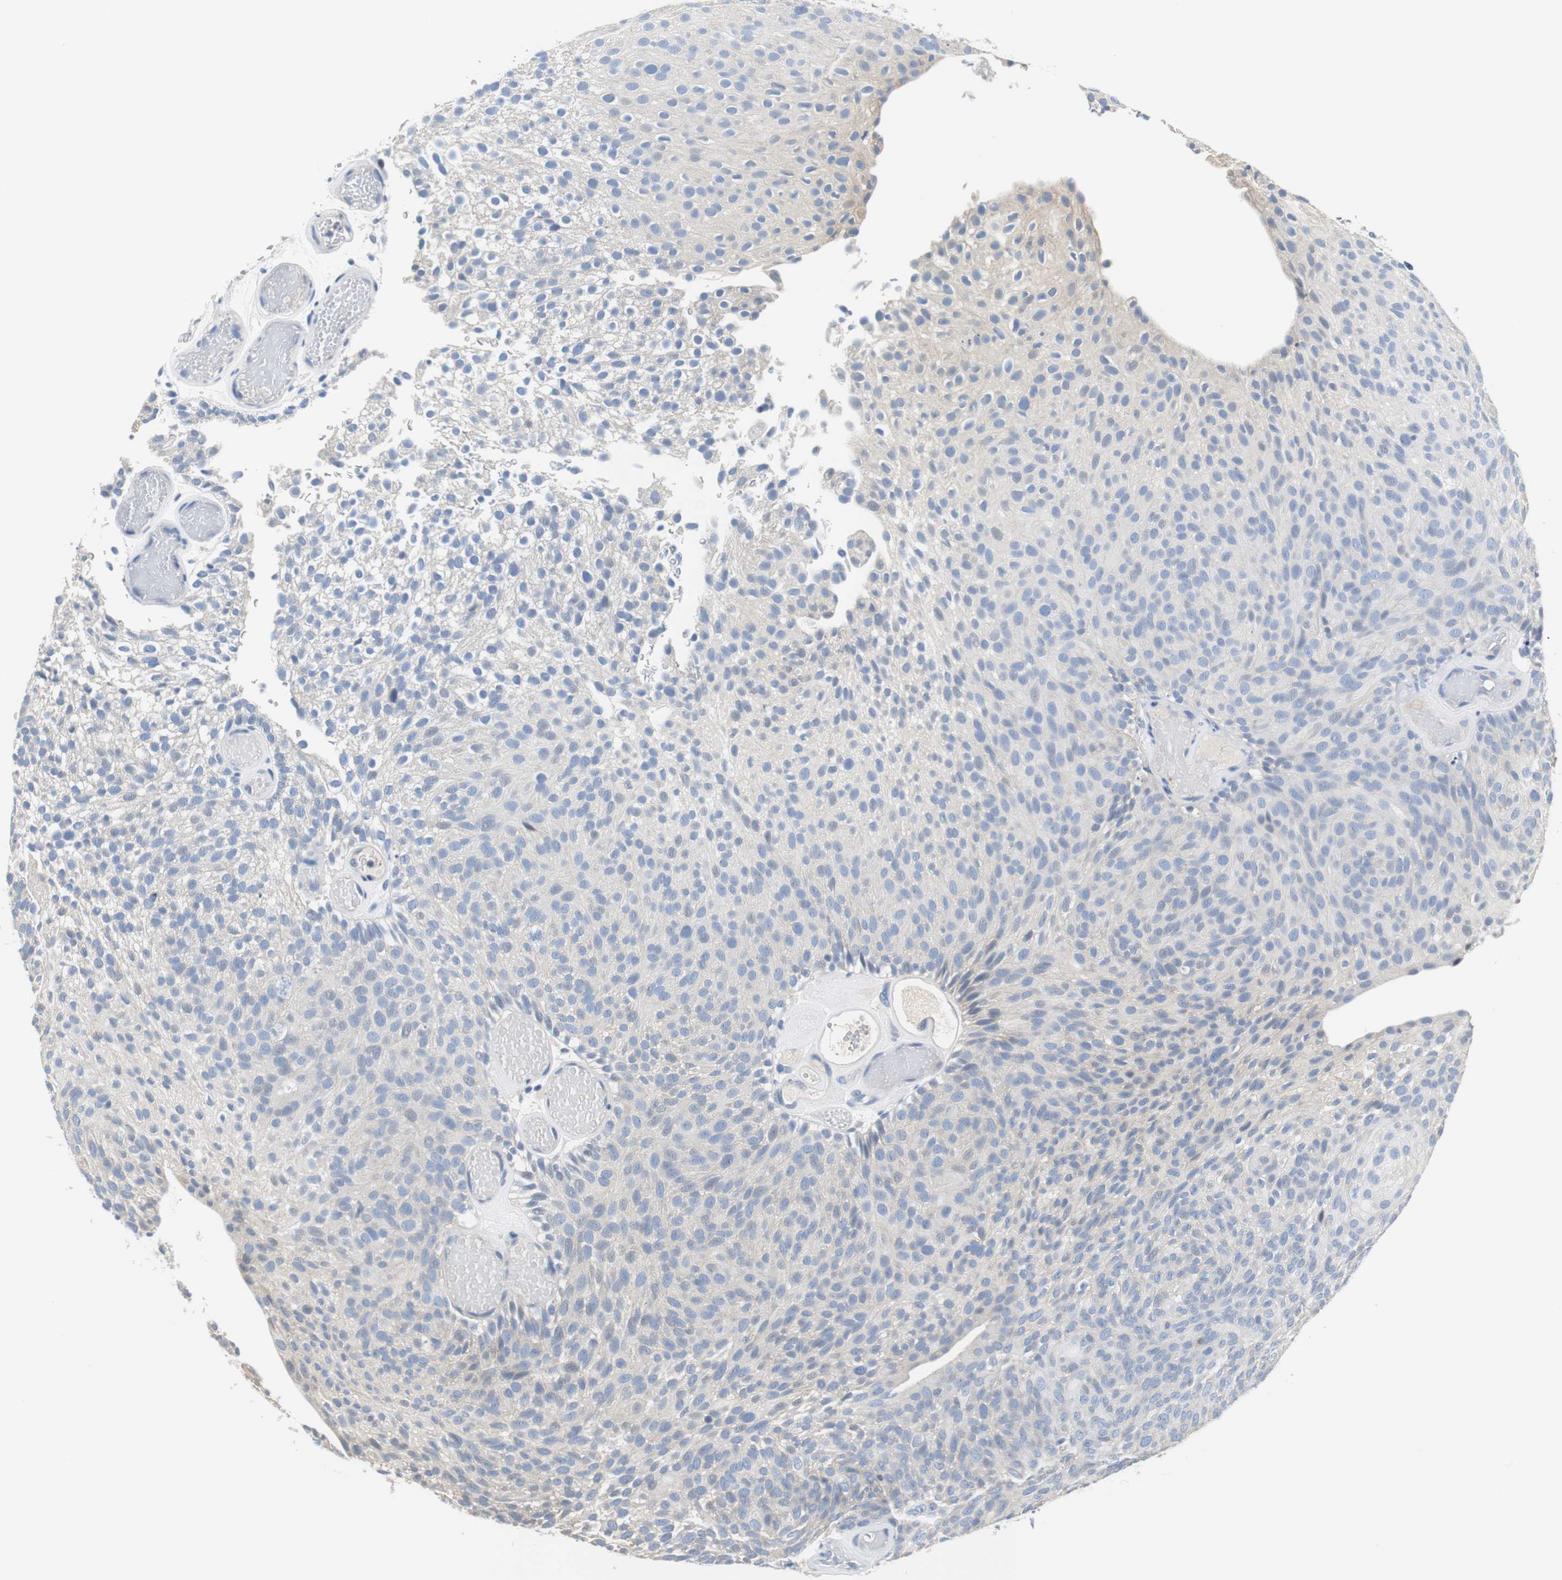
{"staining": {"intensity": "negative", "quantity": "none", "location": "none"}, "tissue": "urothelial cancer", "cell_type": "Tumor cells", "image_type": "cancer", "snomed": [{"axis": "morphology", "description": "Urothelial carcinoma, Low grade"}, {"axis": "topography", "description": "Urinary bladder"}], "caption": "This is a photomicrograph of IHC staining of urothelial carcinoma (low-grade), which shows no expression in tumor cells. (DAB (3,3'-diaminobenzidine) immunohistochemistry with hematoxylin counter stain).", "gene": "PCK1", "patient": {"sex": "male", "age": 78}}